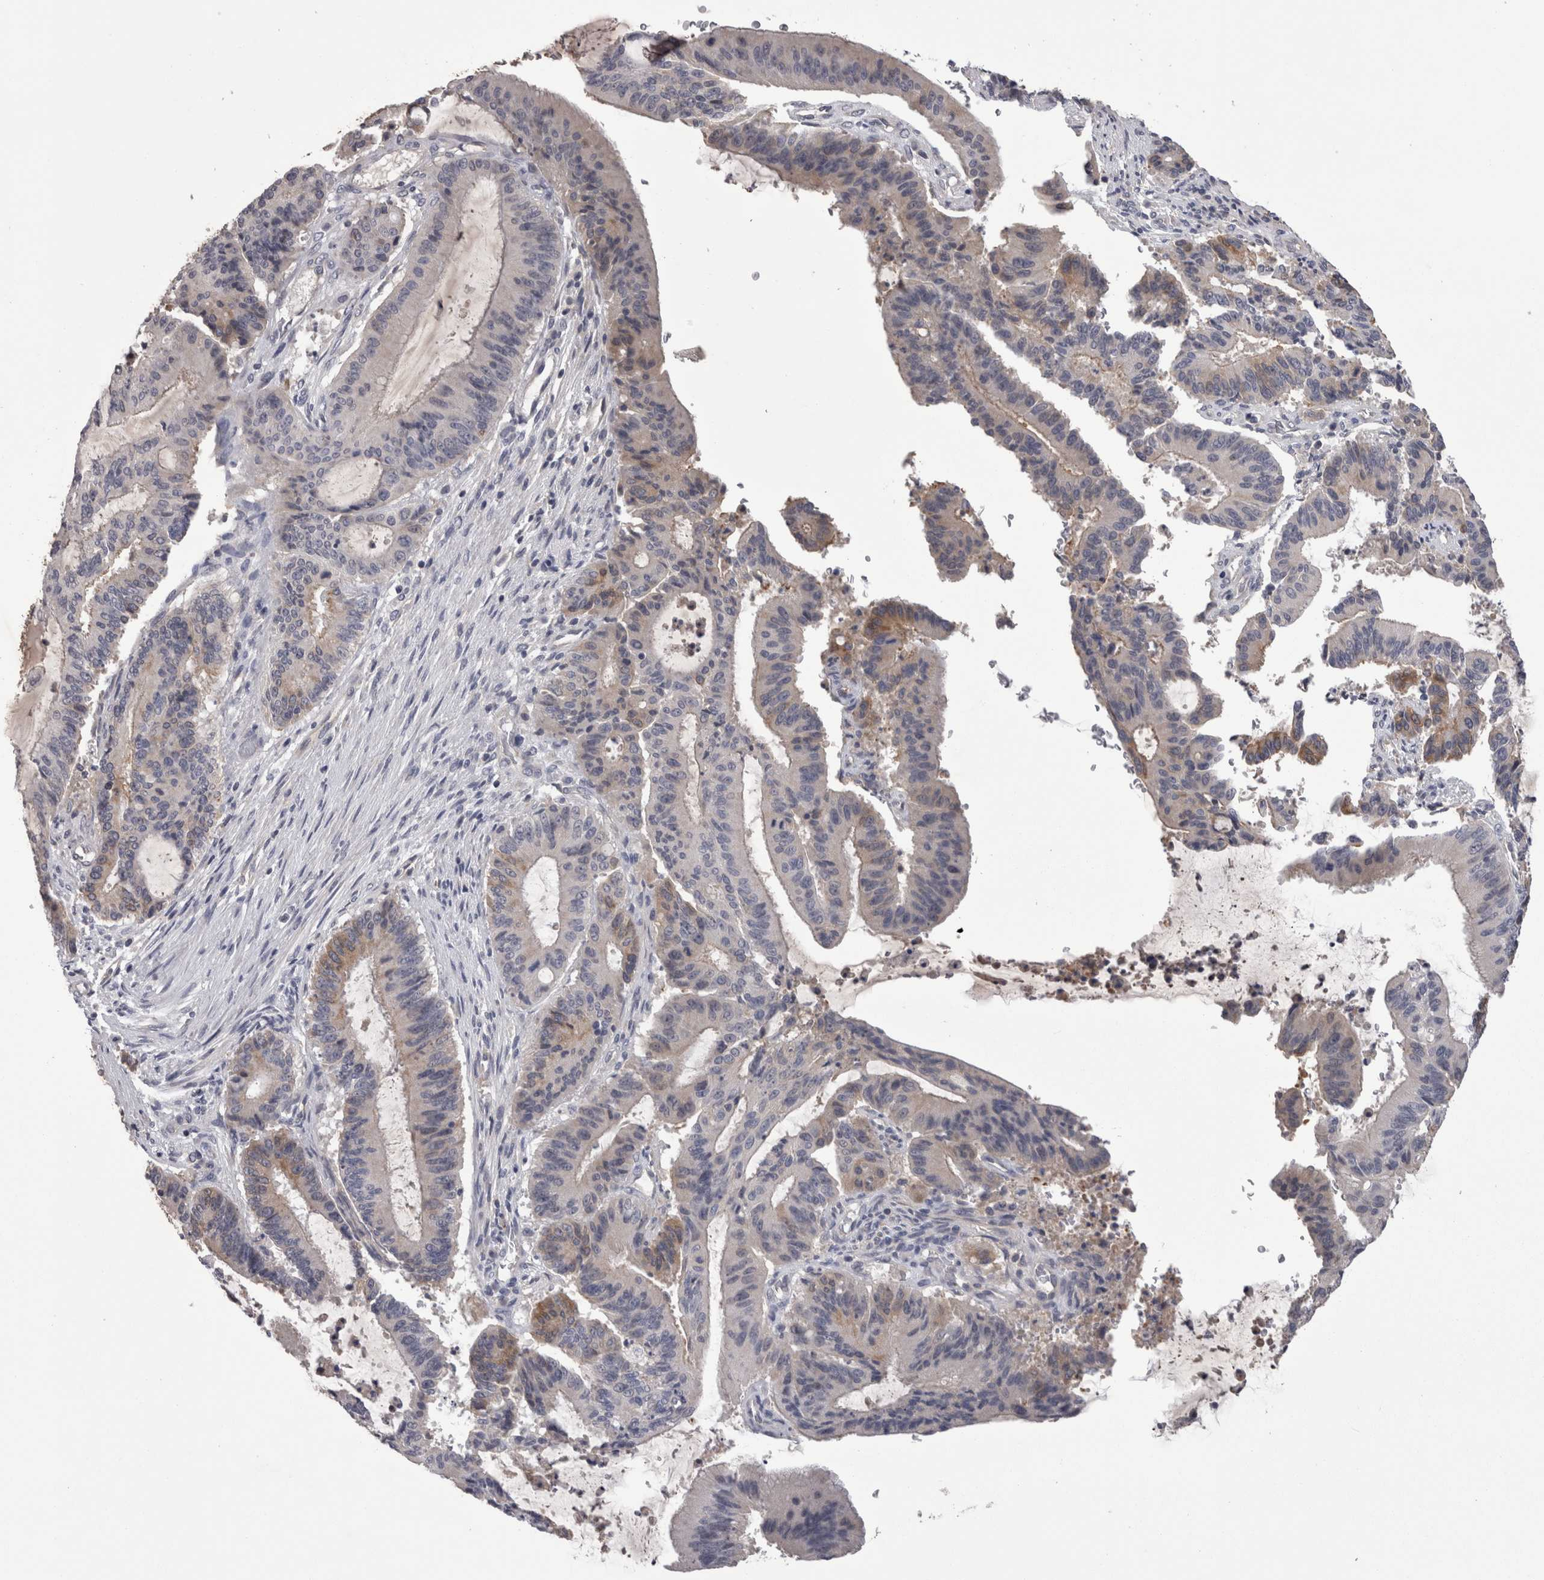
{"staining": {"intensity": "moderate", "quantity": "<25%", "location": "cytoplasmic/membranous"}, "tissue": "liver cancer", "cell_type": "Tumor cells", "image_type": "cancer", "snomed": [{"axis": "morphology", "description": "Cholangiocarcinoma"}, {"axis": "topography", "description": "Liver"}], "caption": "This photomicrograph reveals liver cholangiocarcinoma stained with immunohistochemistry to label a protein in brown. The cytoplasmic/membranous of tumor cells show moderate positivity for the protein. Nuclei are counter-stained blue.", "gene": "PON3", "patient": {"sex": "female", "age": 73}}